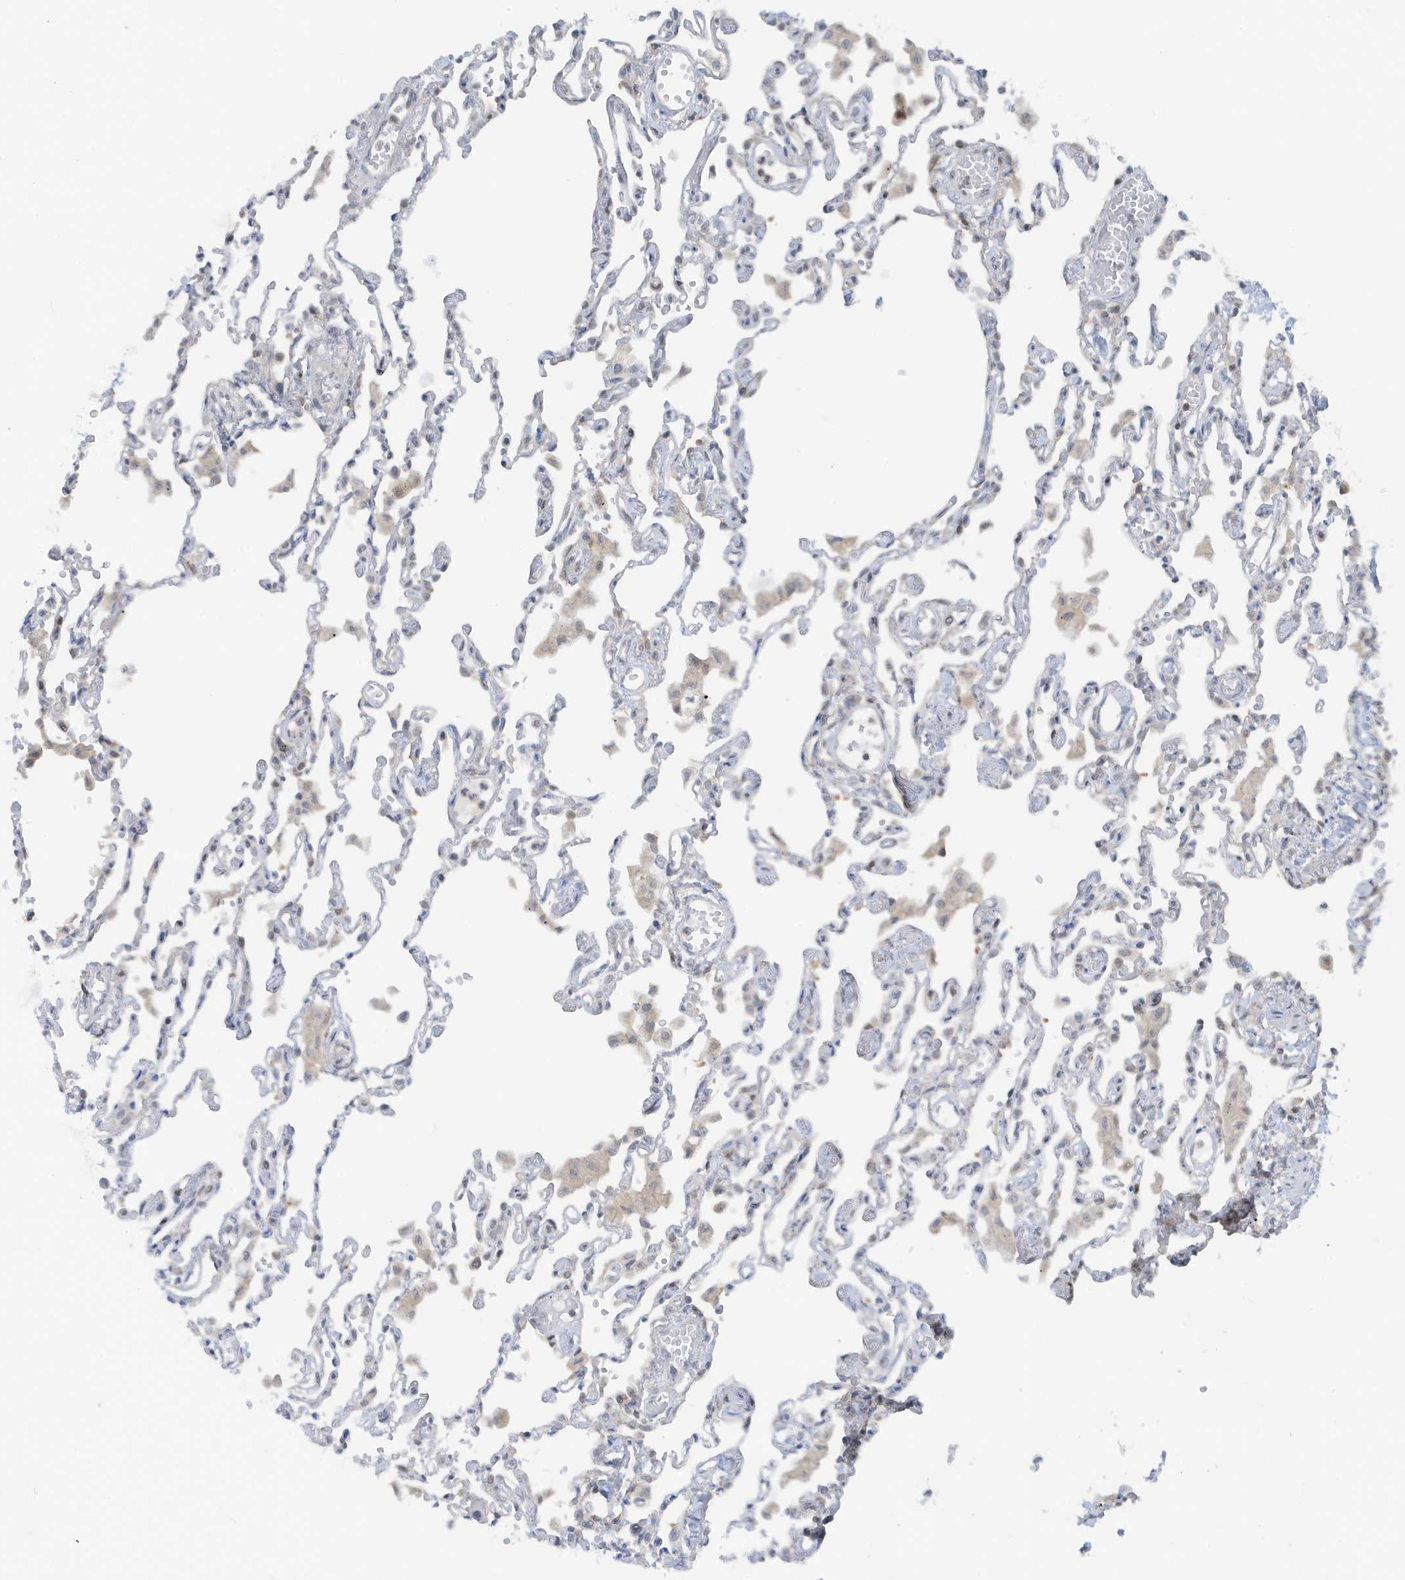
{"staining": {"intensity": "weak", "quantity": "<25%", "location": "cytoplasmic/membranous"}, "tissue": "lung", "cell_type": "Alveolar cells", "image_type": "normal", "snomed": [{"axis": "morphology", "description": "Normal tissue, NOS"}, {"axis": "topography", "description": "Bronchus"}, {"axis": "topography", "description": "Lung"}], "caption": "Immunohistochemical staining of unremarkable human lung exhibits no significant expression in alveolar cells.", "gene": "OGA", "patient": {"sex": "female", "age": 49}}